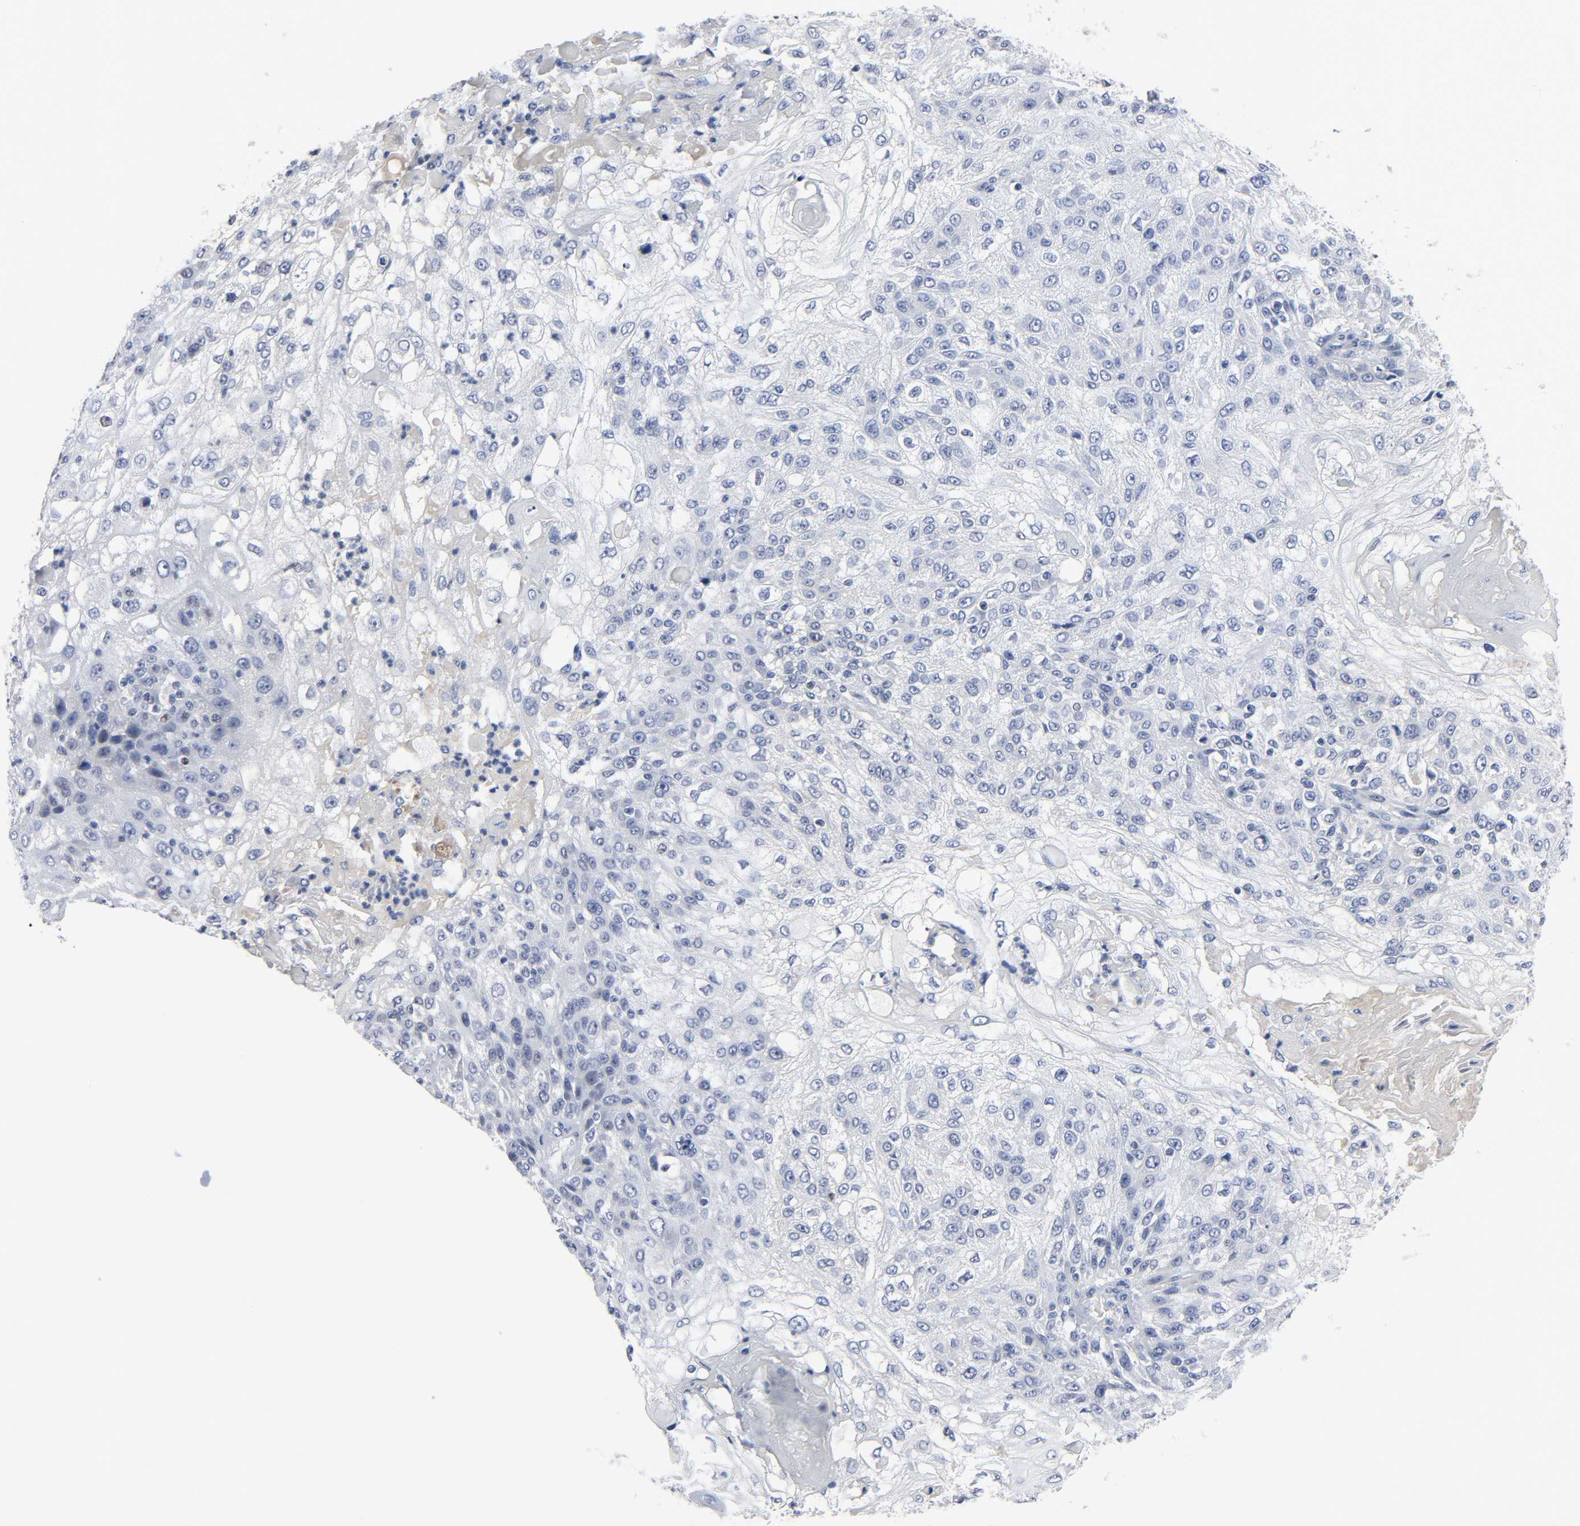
{"staining": {"intensity": "negative", "quantity": "none", "location": "none"}, "tissue": "skin cancer", "cell_type": "Tumor cells", "image_type": "cancer", "snomed": [{"axis": "morphology", "description": "Normal tissue, NOS"}, {"axis": "morphology", "description": "Squamous cell carcinoma, NOS"}, {"axis": "topography", "description": "Skin"}], "caption": "High power microscopy image of an immunohistochemistry photomicrograph of skin cancer (squamous cell carcinoma), revealing no significant expression in tumor cells.", "gene": "WEE1", "patient": {"sex": "female", "age": 83}}